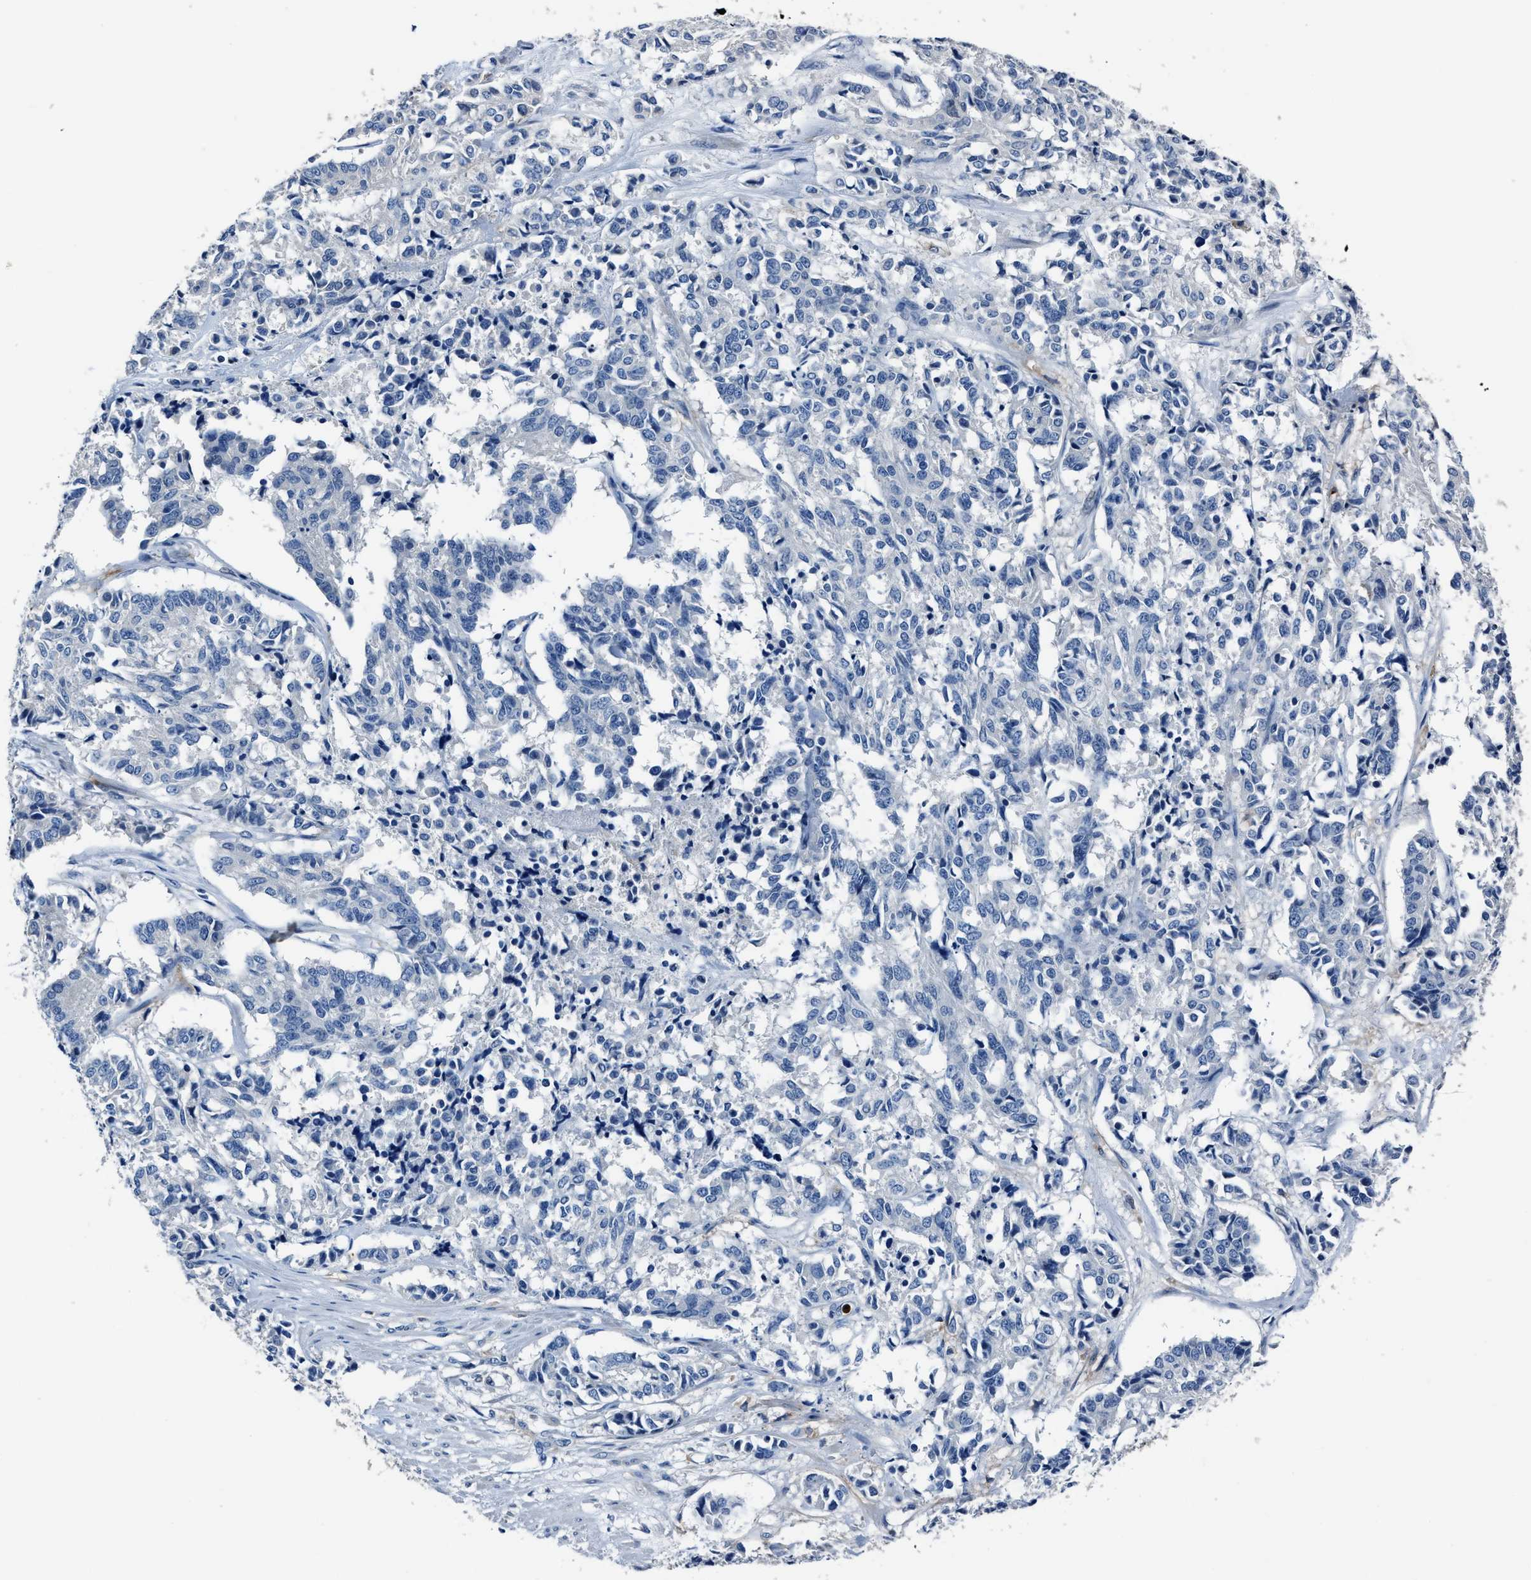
{"staining": {"intensity": "negative", "quantity": "none", "location": "none"}, "tissue": "cervical cancer", "cell_type": "Tumor cells", "image_type": "cancer", "snomed": [{"axis": "morphology", "description": "Squamous cell carcinoma, NOS"}, {"axis": "topography", "description": "Cervix"}], "caption": "Immunohistochemistry image of human cervical cancer stained for a protein (brown), which shows no staining in tumor cells.", "gene": "FGL2", "patient": {"sex": "female", "age": 35}}